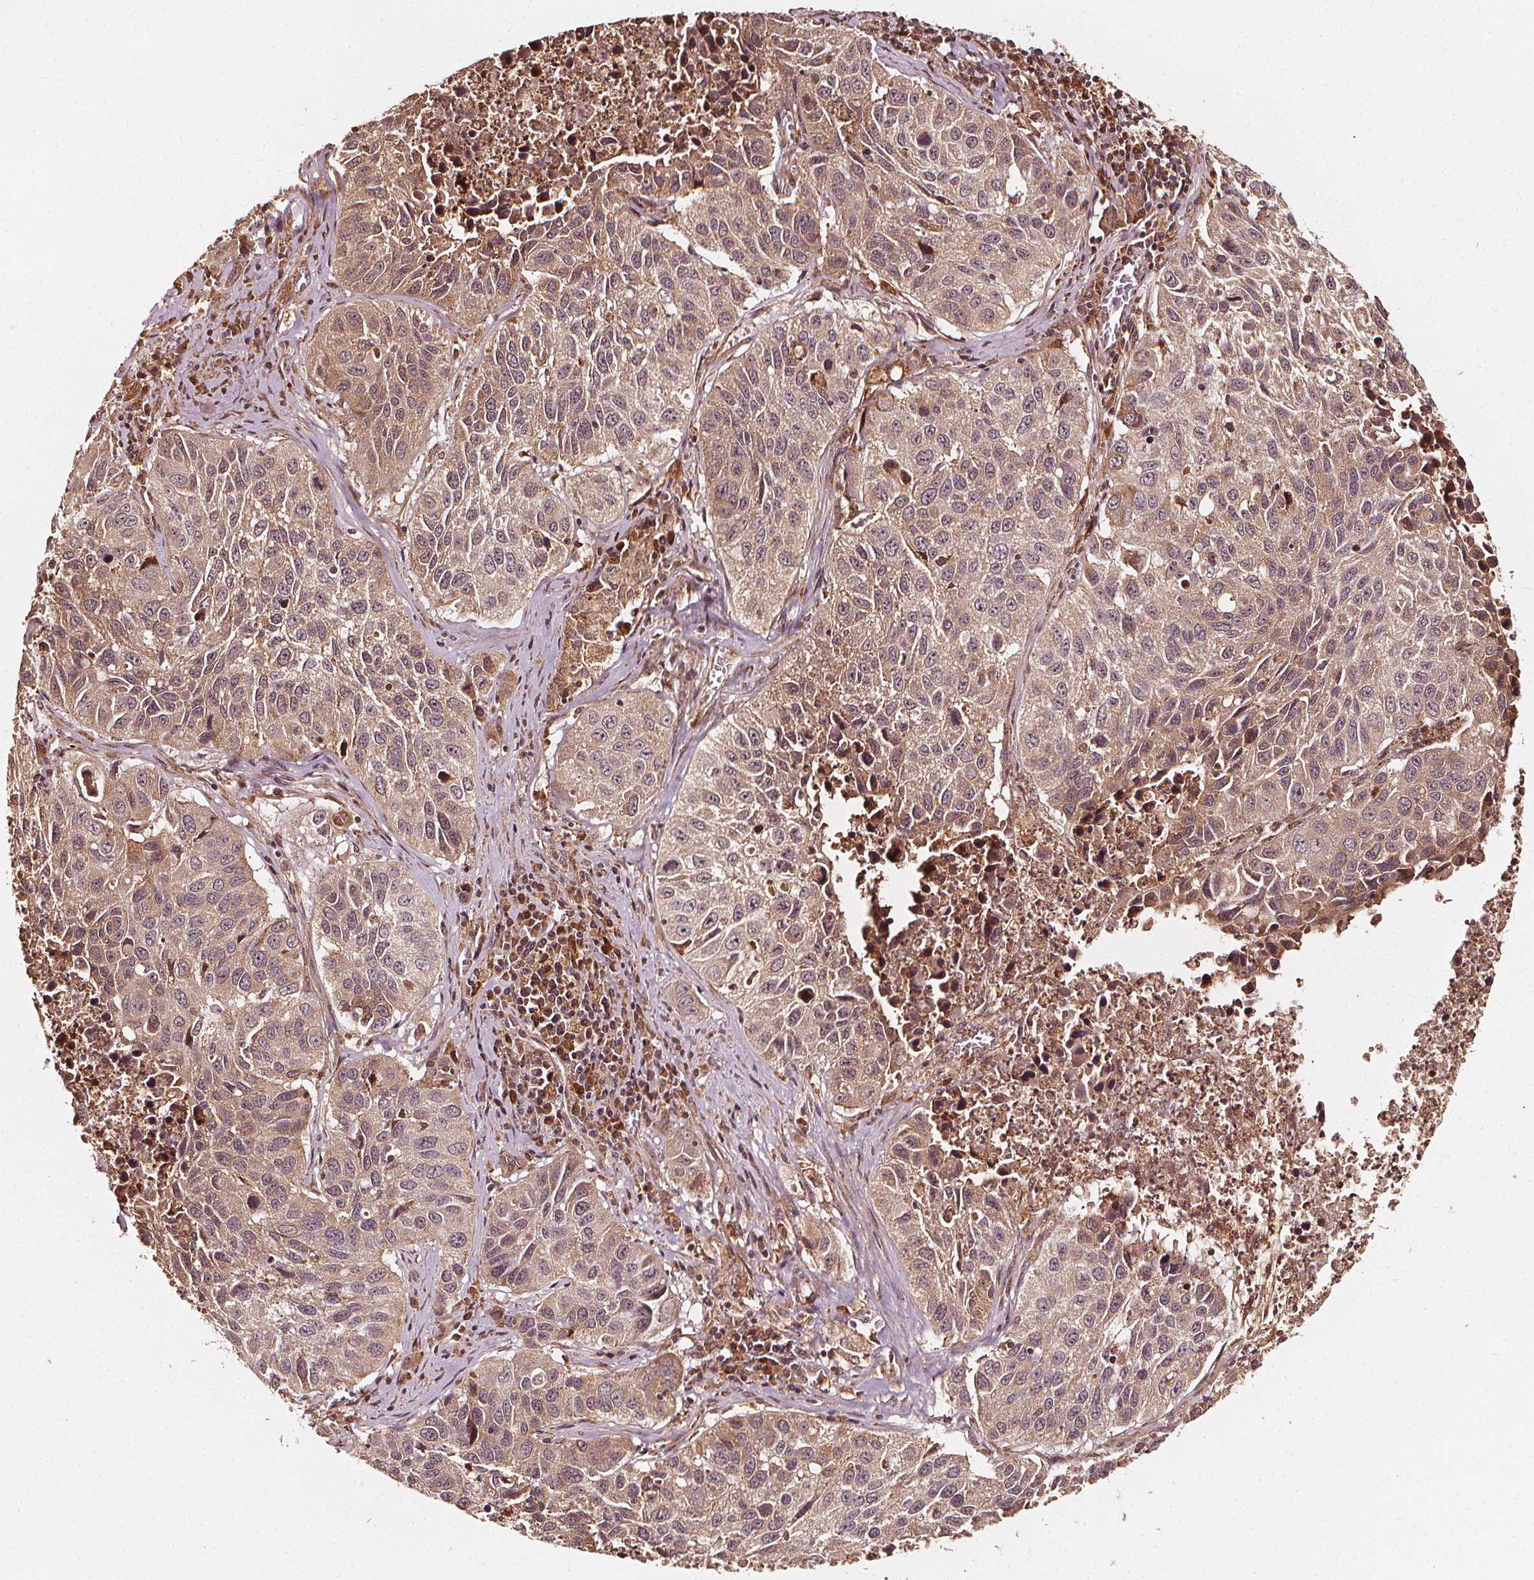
{"staining": {"intensity": "weak", "quantity": ">75%", "location": "cytoplasmic/membranous,nuclear"}, "tissue": "lung cancer", "cell_type": "Tumor cells", "image_type": "cancer", "snomed": [{"axis": "morphology", "description": "Squamous cell carcinoma, NOS"}, {"axis": "topography", "description": "Lung"}], "caption": "There is low levels of weak cytoplasmic/membranous and nuclear staining in tumor cells of lung cancer, as demonstrated by immunohistochemical staining (brown color).", "gene": "NPC1", "patient": {"sex": "female", "age": 61}}